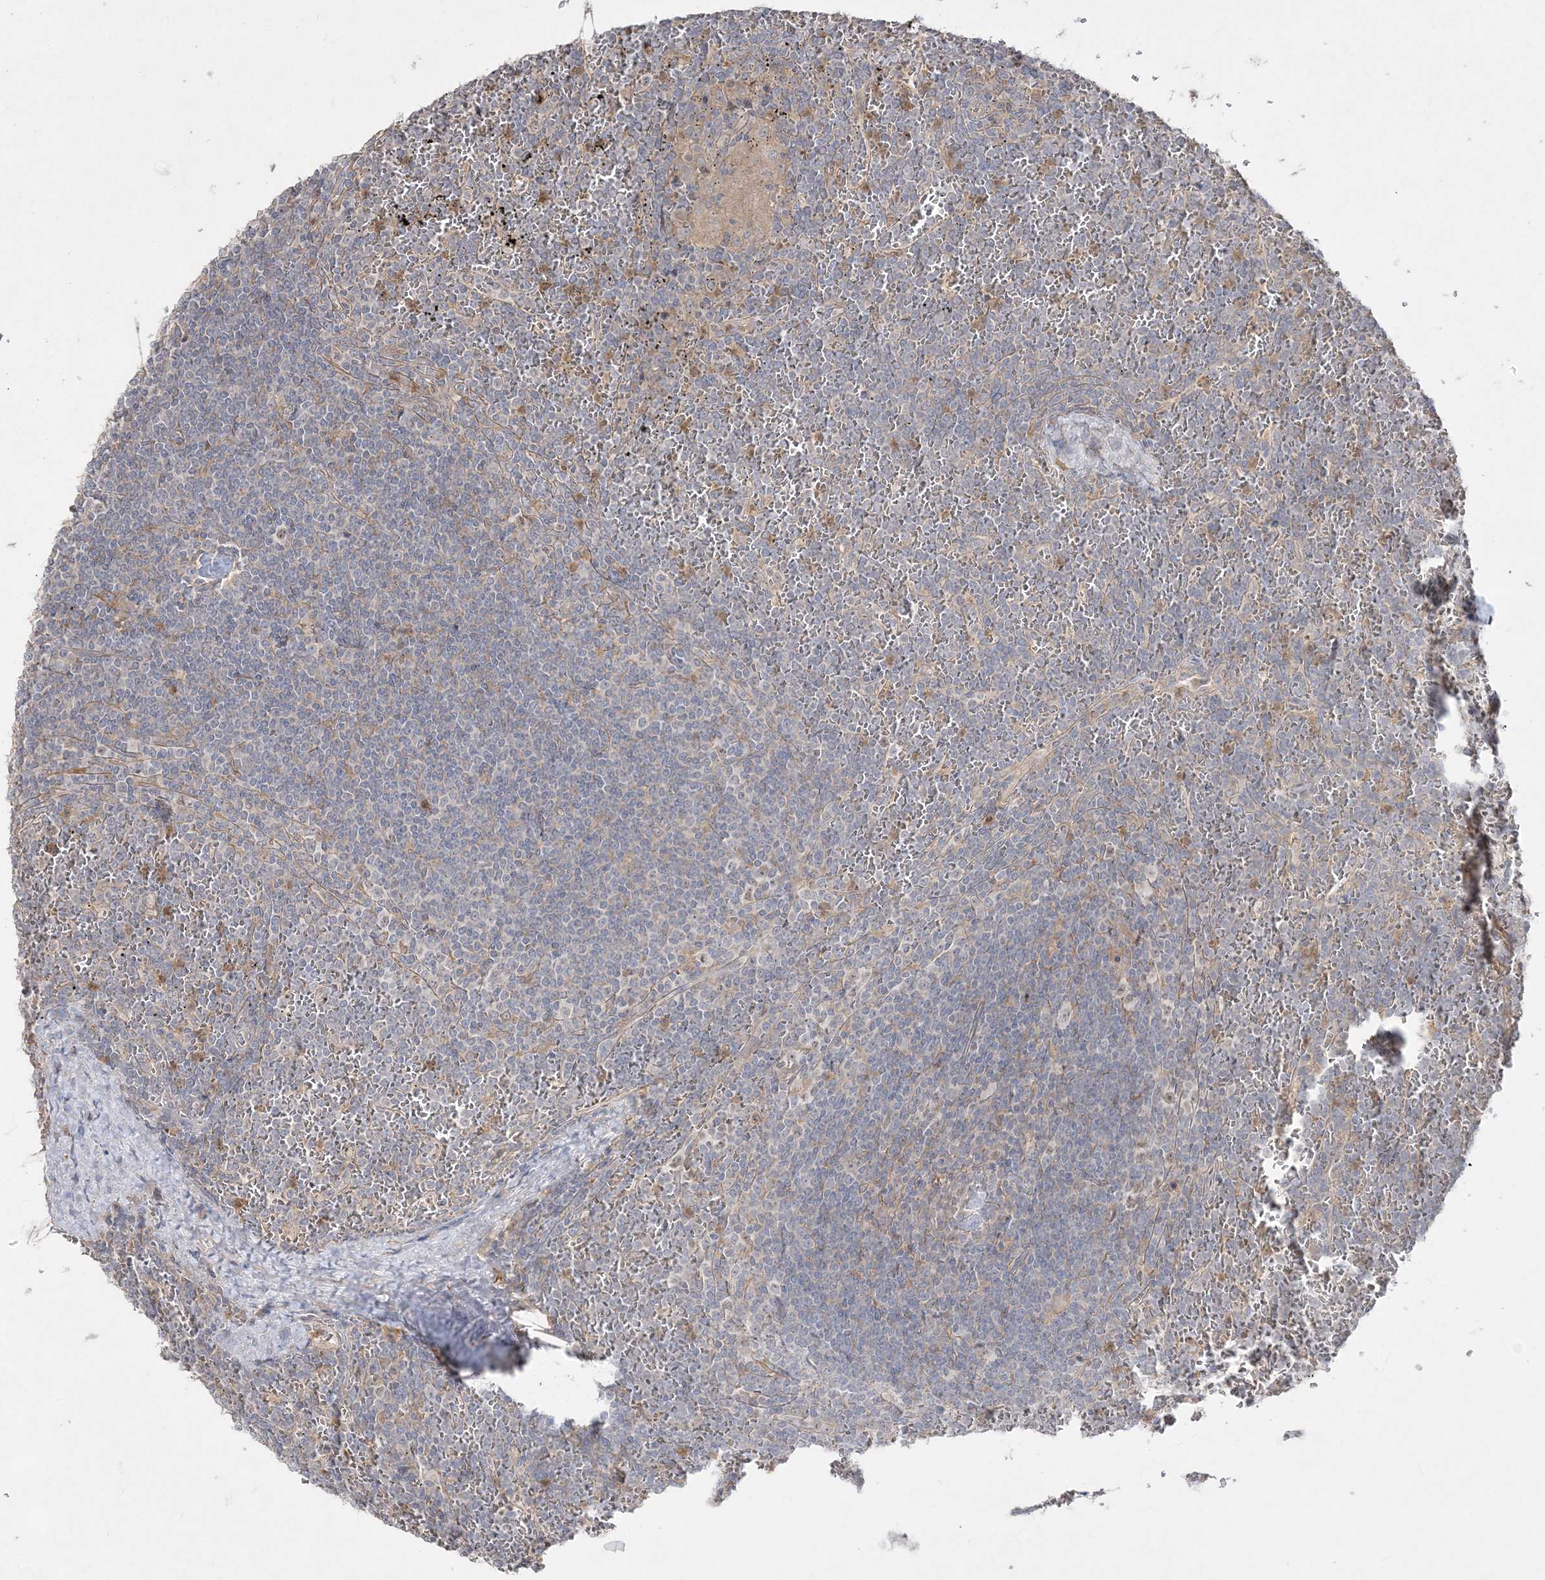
{"staining": {"intensity": "negative", "quantity": "none", "location": "none"}, "tissue": "lymphoma", "cell_type": "Tumor cells", "image_type": "cancer", "snomed": [{"axis": "morphology", "description": "Malignant lymphoma, non-Hodgkin's type, Low grade"}, {"axis": "topography", "description": "Spleen"}], "caption": "Immunohistochemistry (IHC) image of neoplastic tissue: human low-grade malignant lymphoma, non-Hodgkin's type stained with DAB reveals no significant protein expression in tumor cells. (DAB immunohistochemistry visualized using brightfield microscopy, high magnification).", "gene": "SH3BP4", "patient": {"sex": "female", "age": 19}}